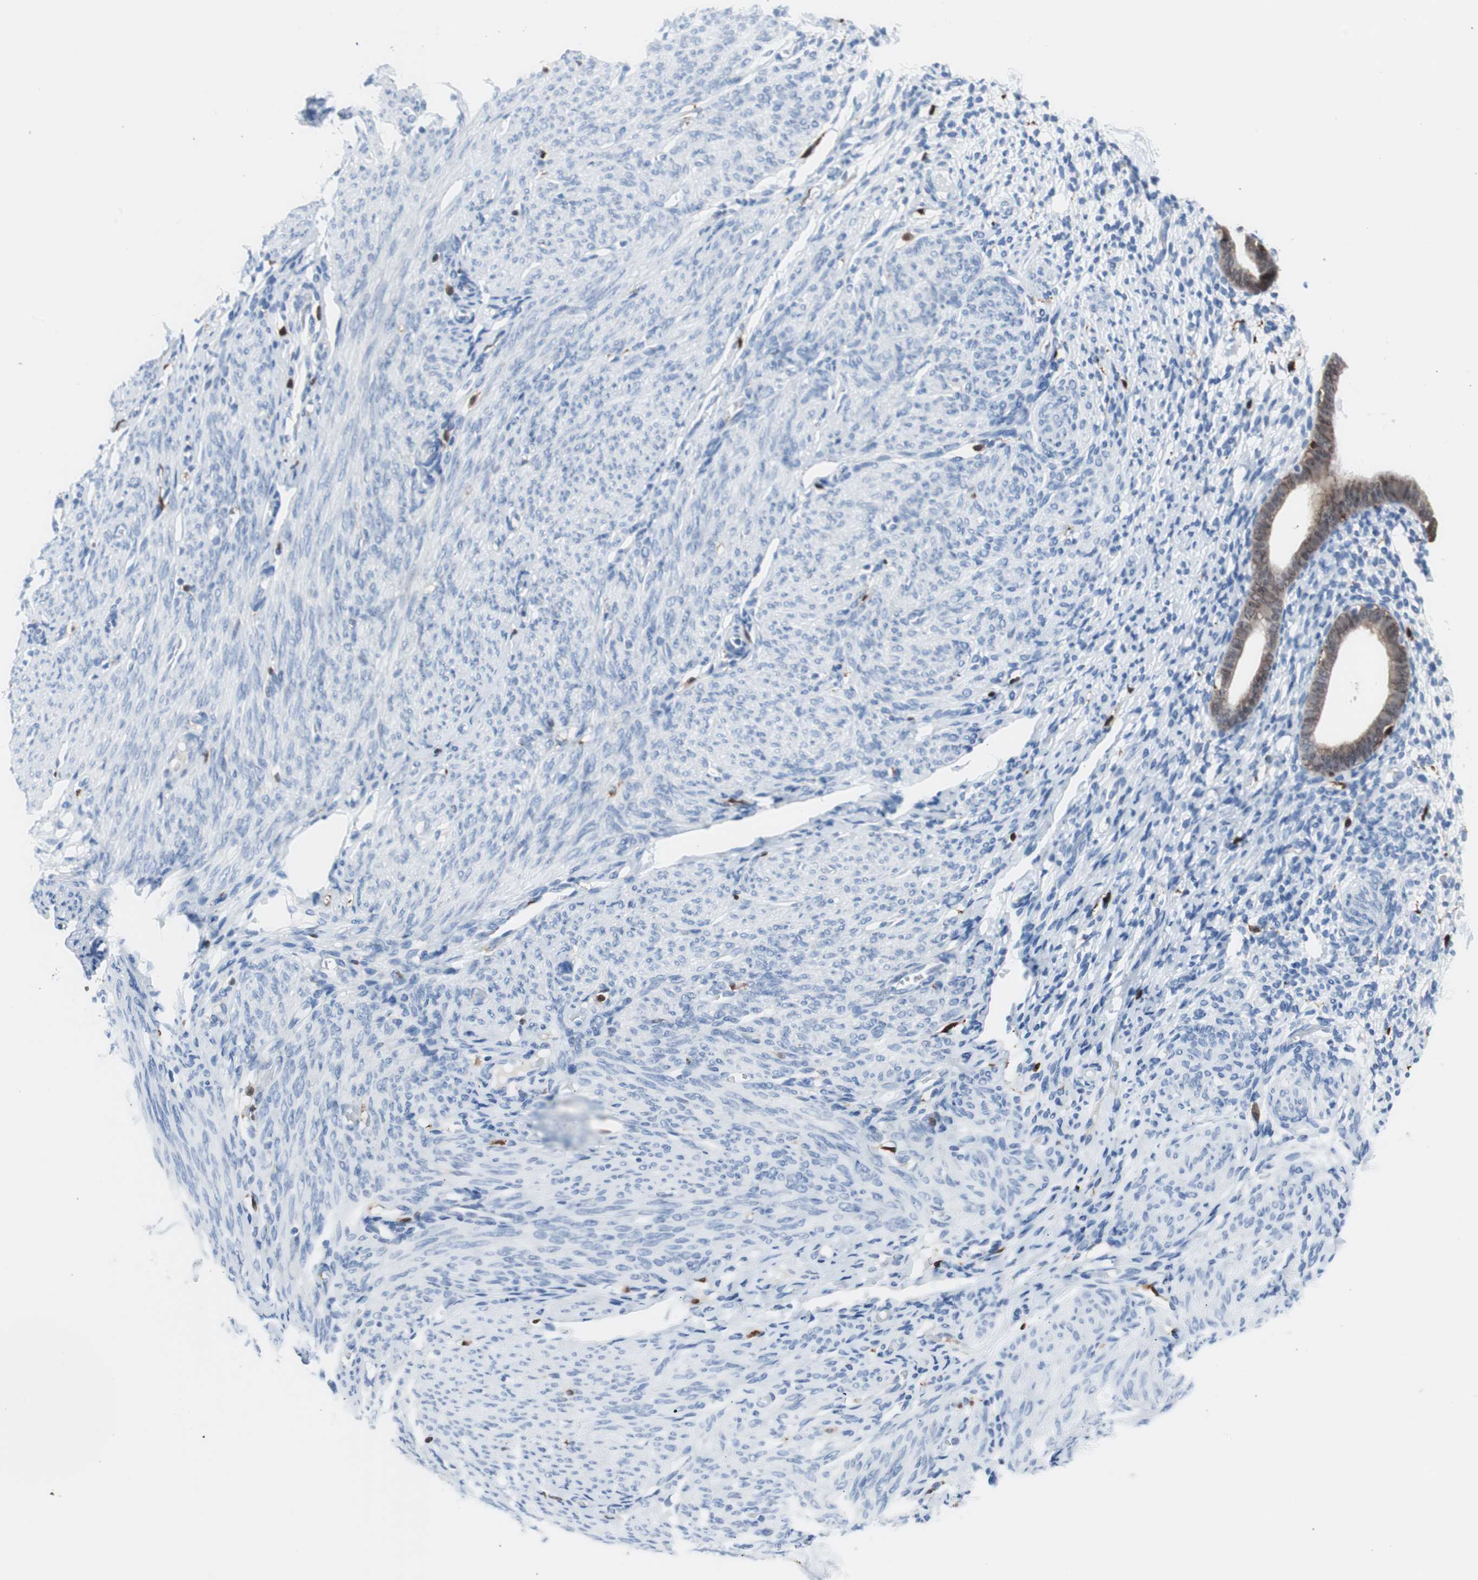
{"staining": {"intensity": "weak", "quantity": "<25%", "location": "cytoplasmic/membranous"}, "tissue": "endometrium", "cell_type": "Cells in endometrial stroma", "image_type": "normal", "snomed": [{"axis": "morphology", "description": "Normal tissue, NOS"}, {"axis": "topography", "description": "Endometrium"}], "caption": "Immunohistochemistry of normal human endometrium demonstrates no expression in cells in endometrial stroma.", "gene": "SYK", "patient": {"sex": "female", "age": 61}}